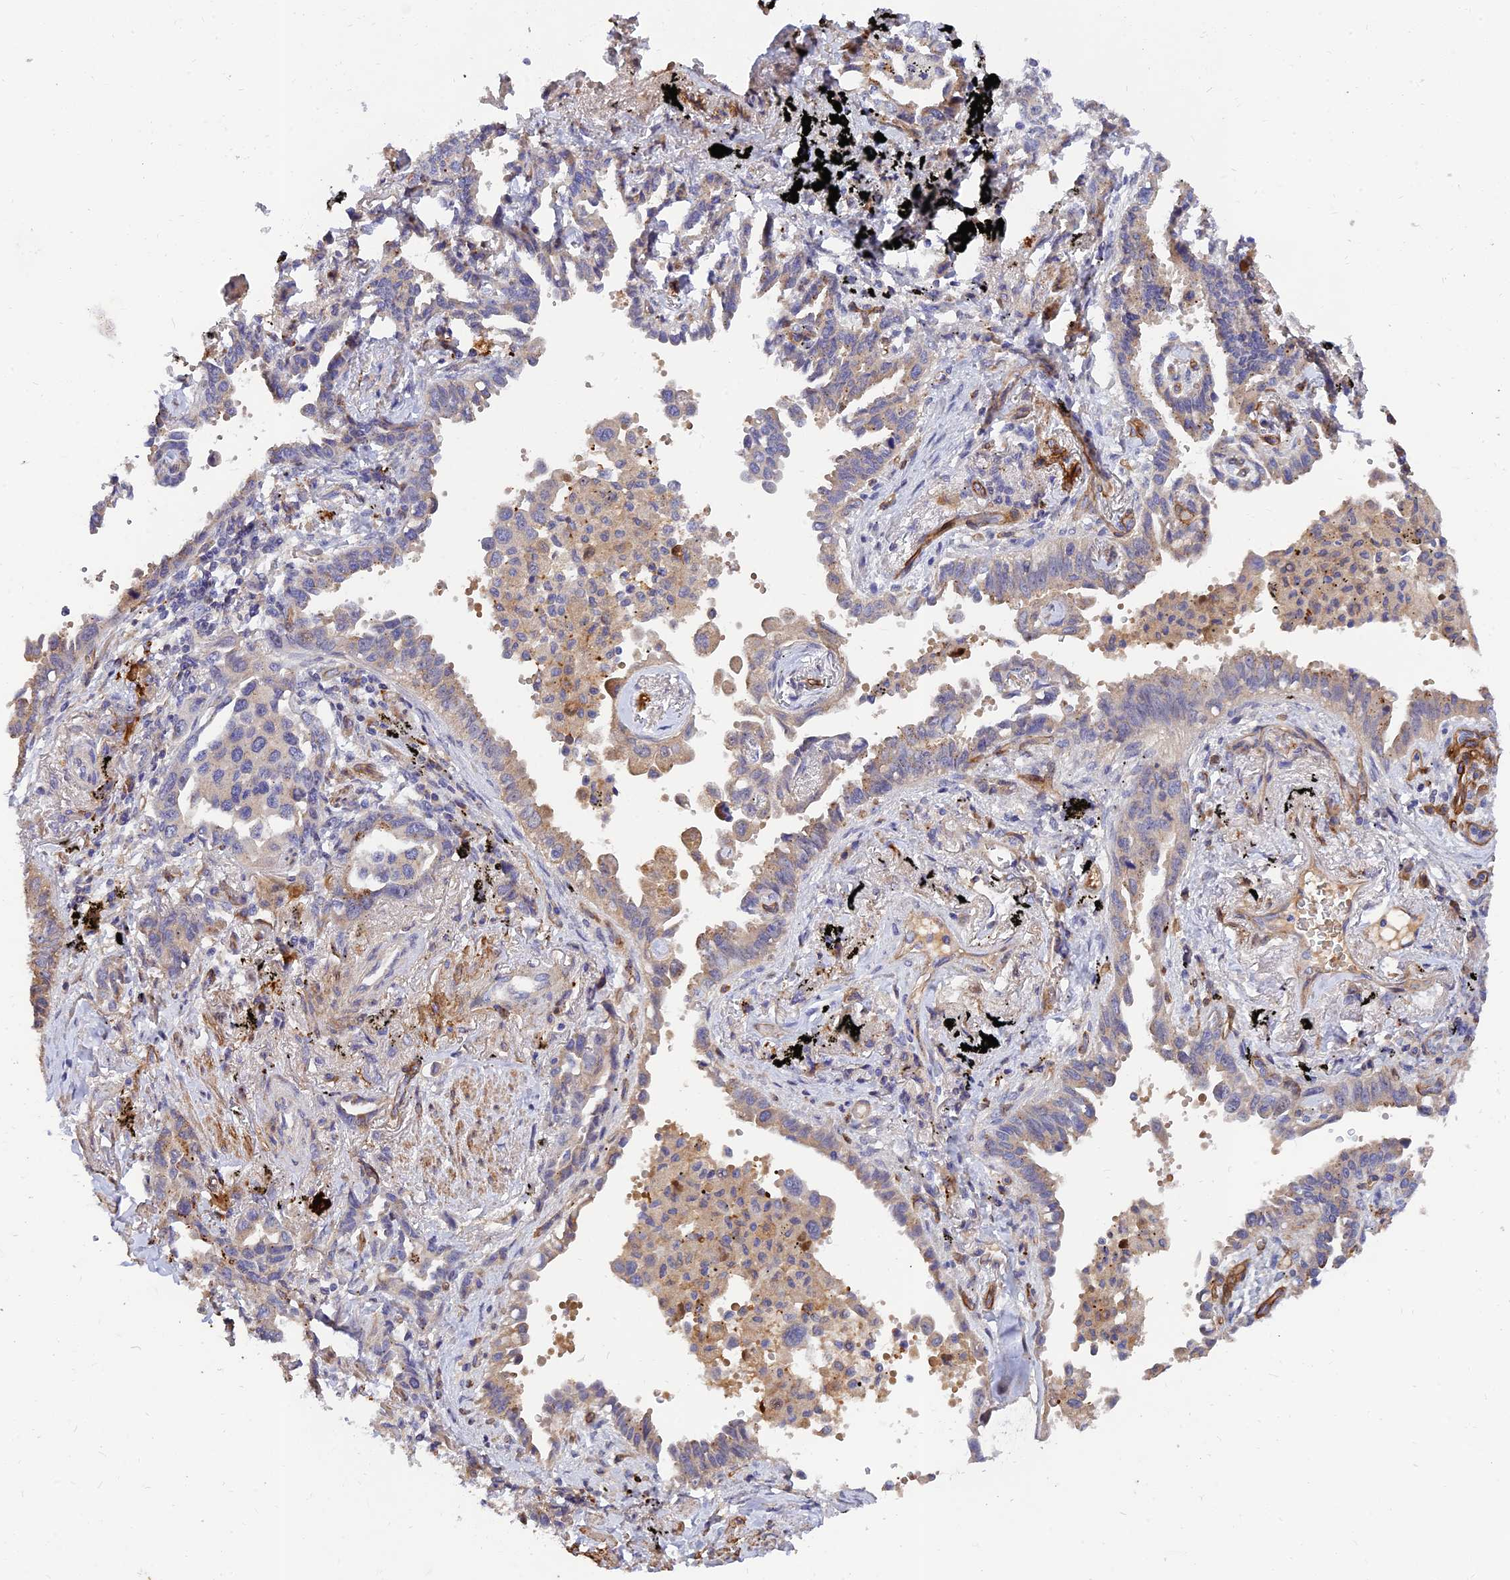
{"staining": {"intensity": "weak", "quantity": "<25%", "location": "cytoplasmic/membranous"}, "tissue": "lung cancer", "cell_type": "Tumor cells", "image_type": "cancer", "snomed": [{"axis": "morphology", "description": "Adenocarcinoma, NOS"}, {"axis": "topography", "description": "Lung"}], "caption": "This photomicrograph is of lung cancer stained with immunohistochemistry (IHC) to label a protein in brown with the nuclei are counter-stained blue. There is no expression in tumor cells. (Brightfield microscopy of DAB (3,3'-diaminobenzidine) immunohistochemistry (IHC) at high magnification).", "gene": "MRPL35", "patient": {"sex": "male", "age": 67}}